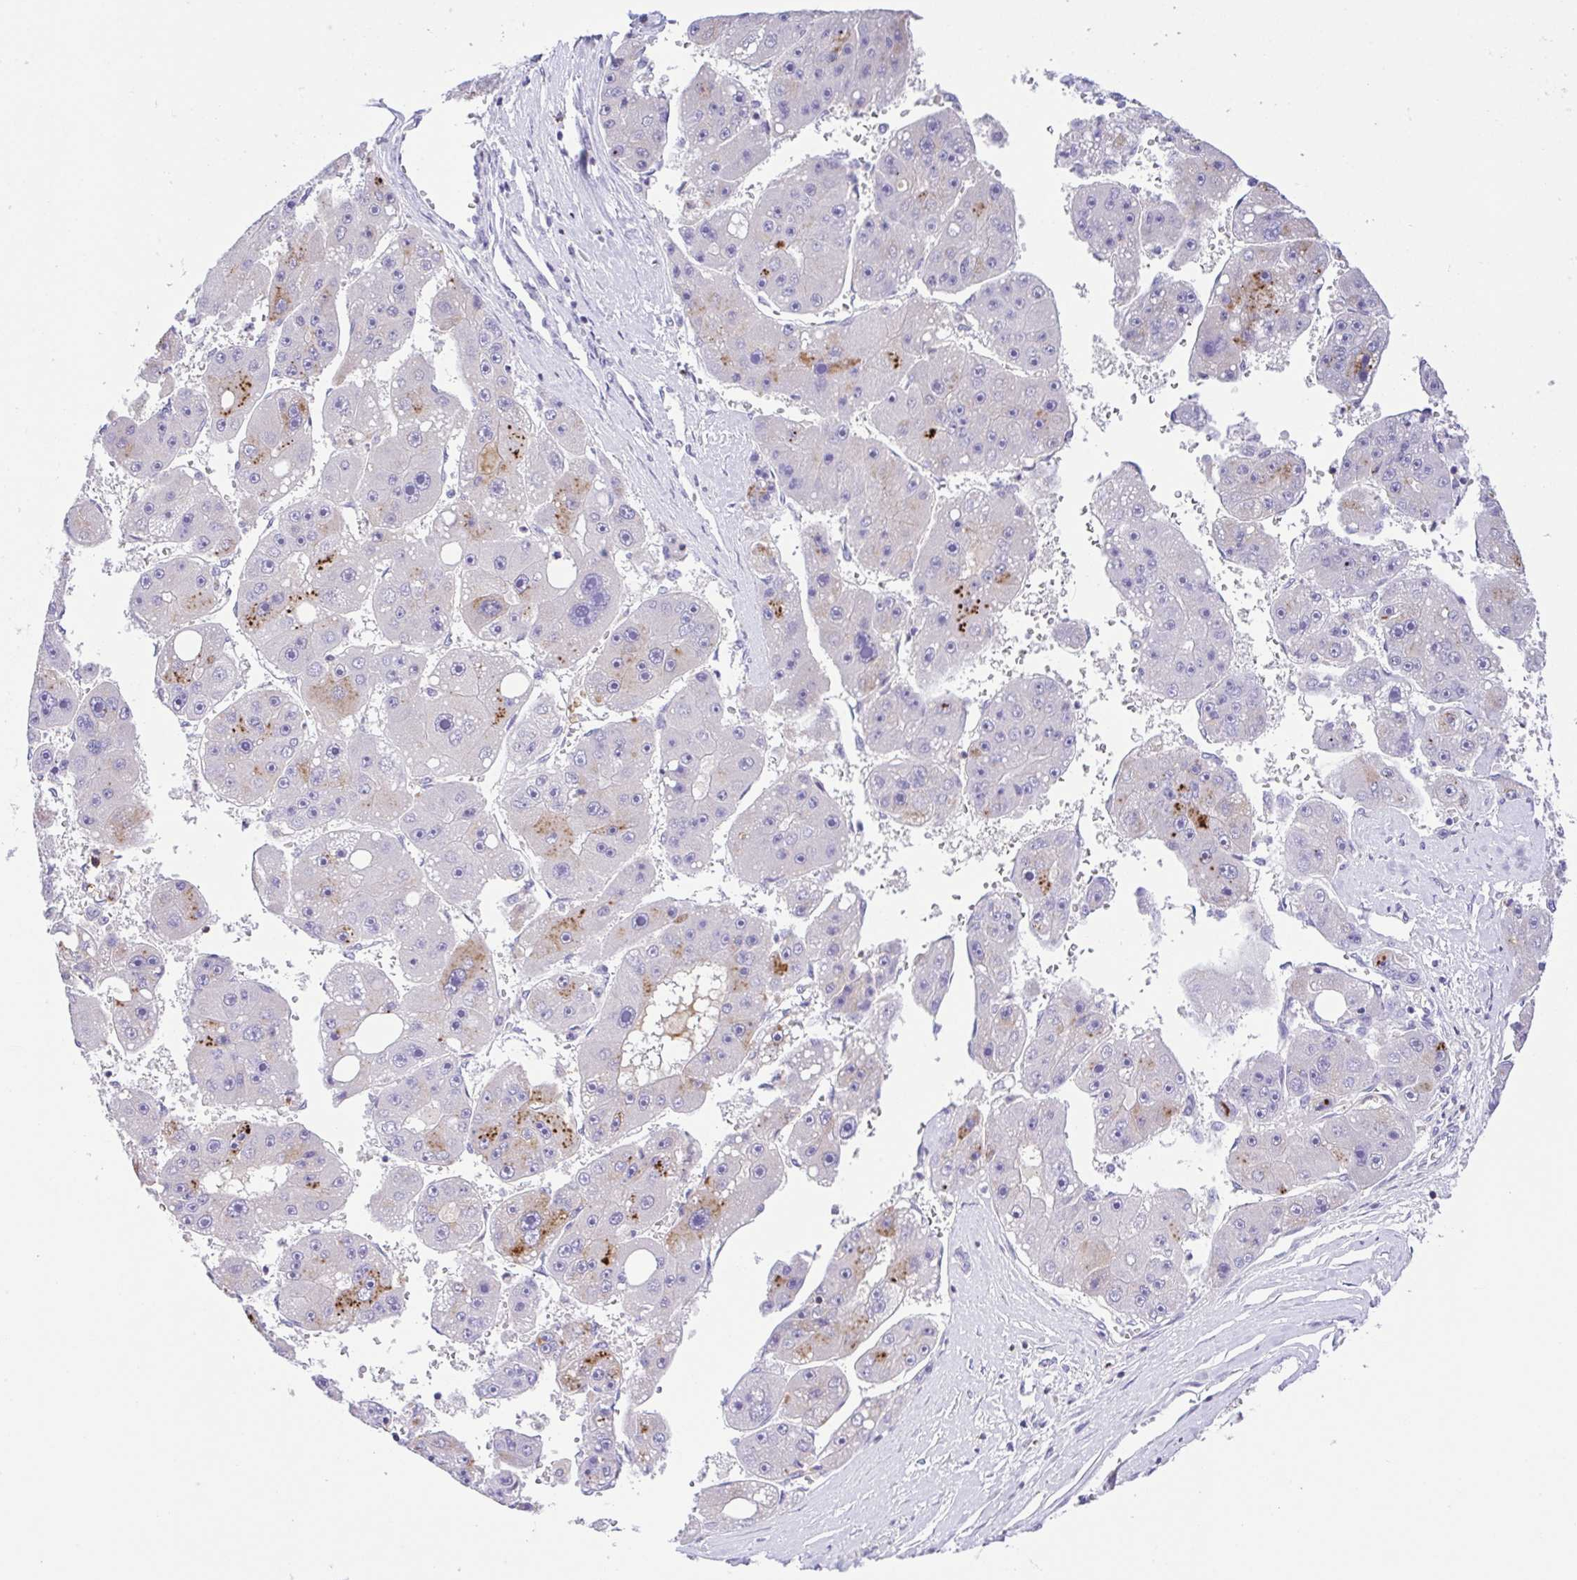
{"staining": {"intensity": "moderate", "quantity": "<25%", "location": "cytoplasmic/membranous"}, "tissue": "liver cancer", "cell_type": "Tumor cells", "image_type": "cancer", "snomed": [{"axis": "morphology", "description": "Carcinoma, Hepatocellular, NOS"}, {"axis": "topography", "description": "Liver"}], "caption": "Liver cancer (hepatocellular carcinoma) stained for a protein displays moderate cytoplasmic/membranous positivity in tumor cells.", "gene": "PGLYRP1", "patient": {"sex": "female", "age": 61}}